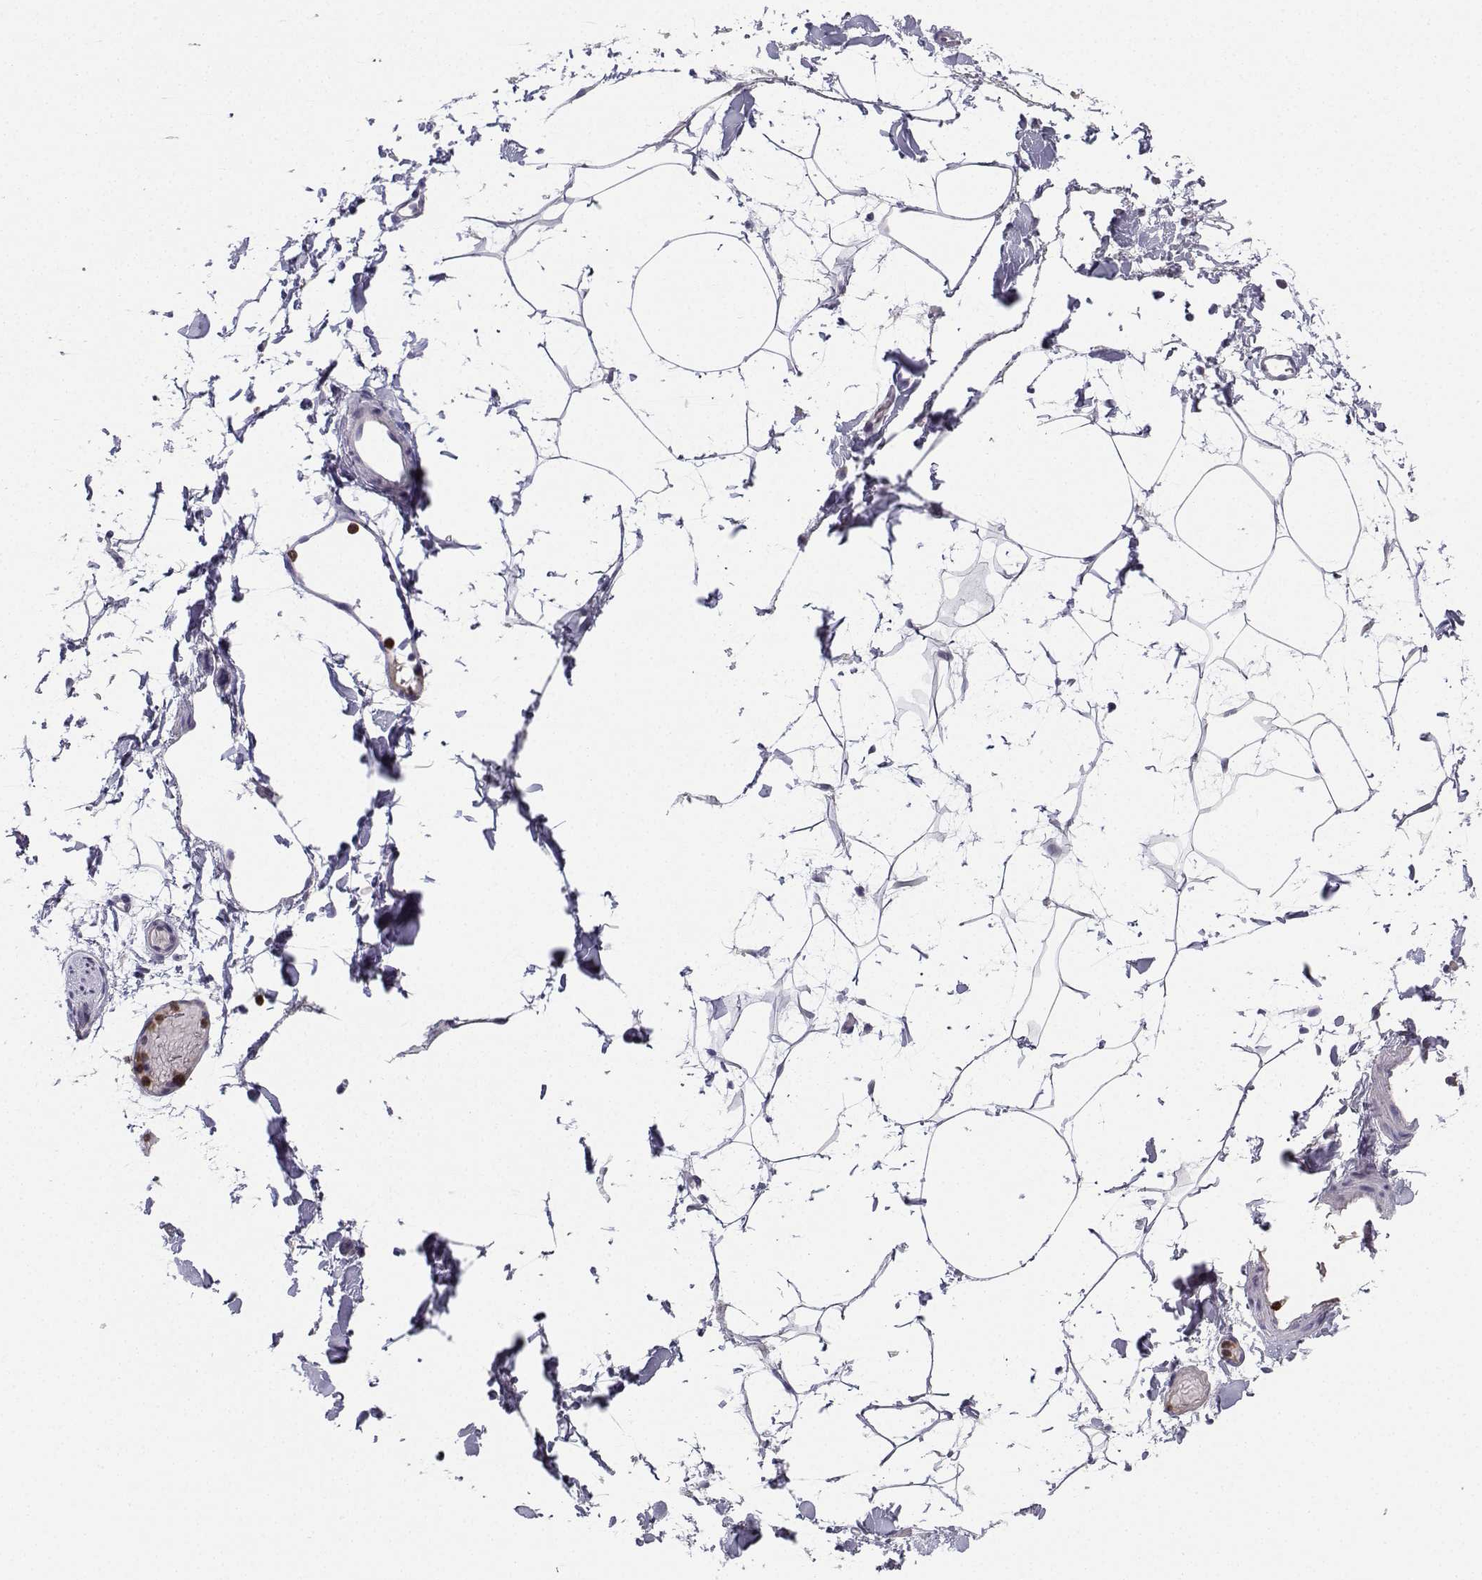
{"staining": {"intensity": "negative", "quantity": "none", "location": "none"}, "tissue": "adipose tissue", "cell_type": "Adipocytes", "image_type": "normal", "snomed": [{"axis": "morphology", "description": "Normal tissue, NOS"}, {"axis": "topography", "description": "Gallbladder"}, {"axis": "topography", "description": "Peripheral nerve tissue"}], "caption": "High power microscopy image of an immunohistochemistry photomicrograph of normal adipose tissue, revealing no significant expression in adipocytes.", "gene": "CALY", "patient": {"sex": "female", "age": 45}}